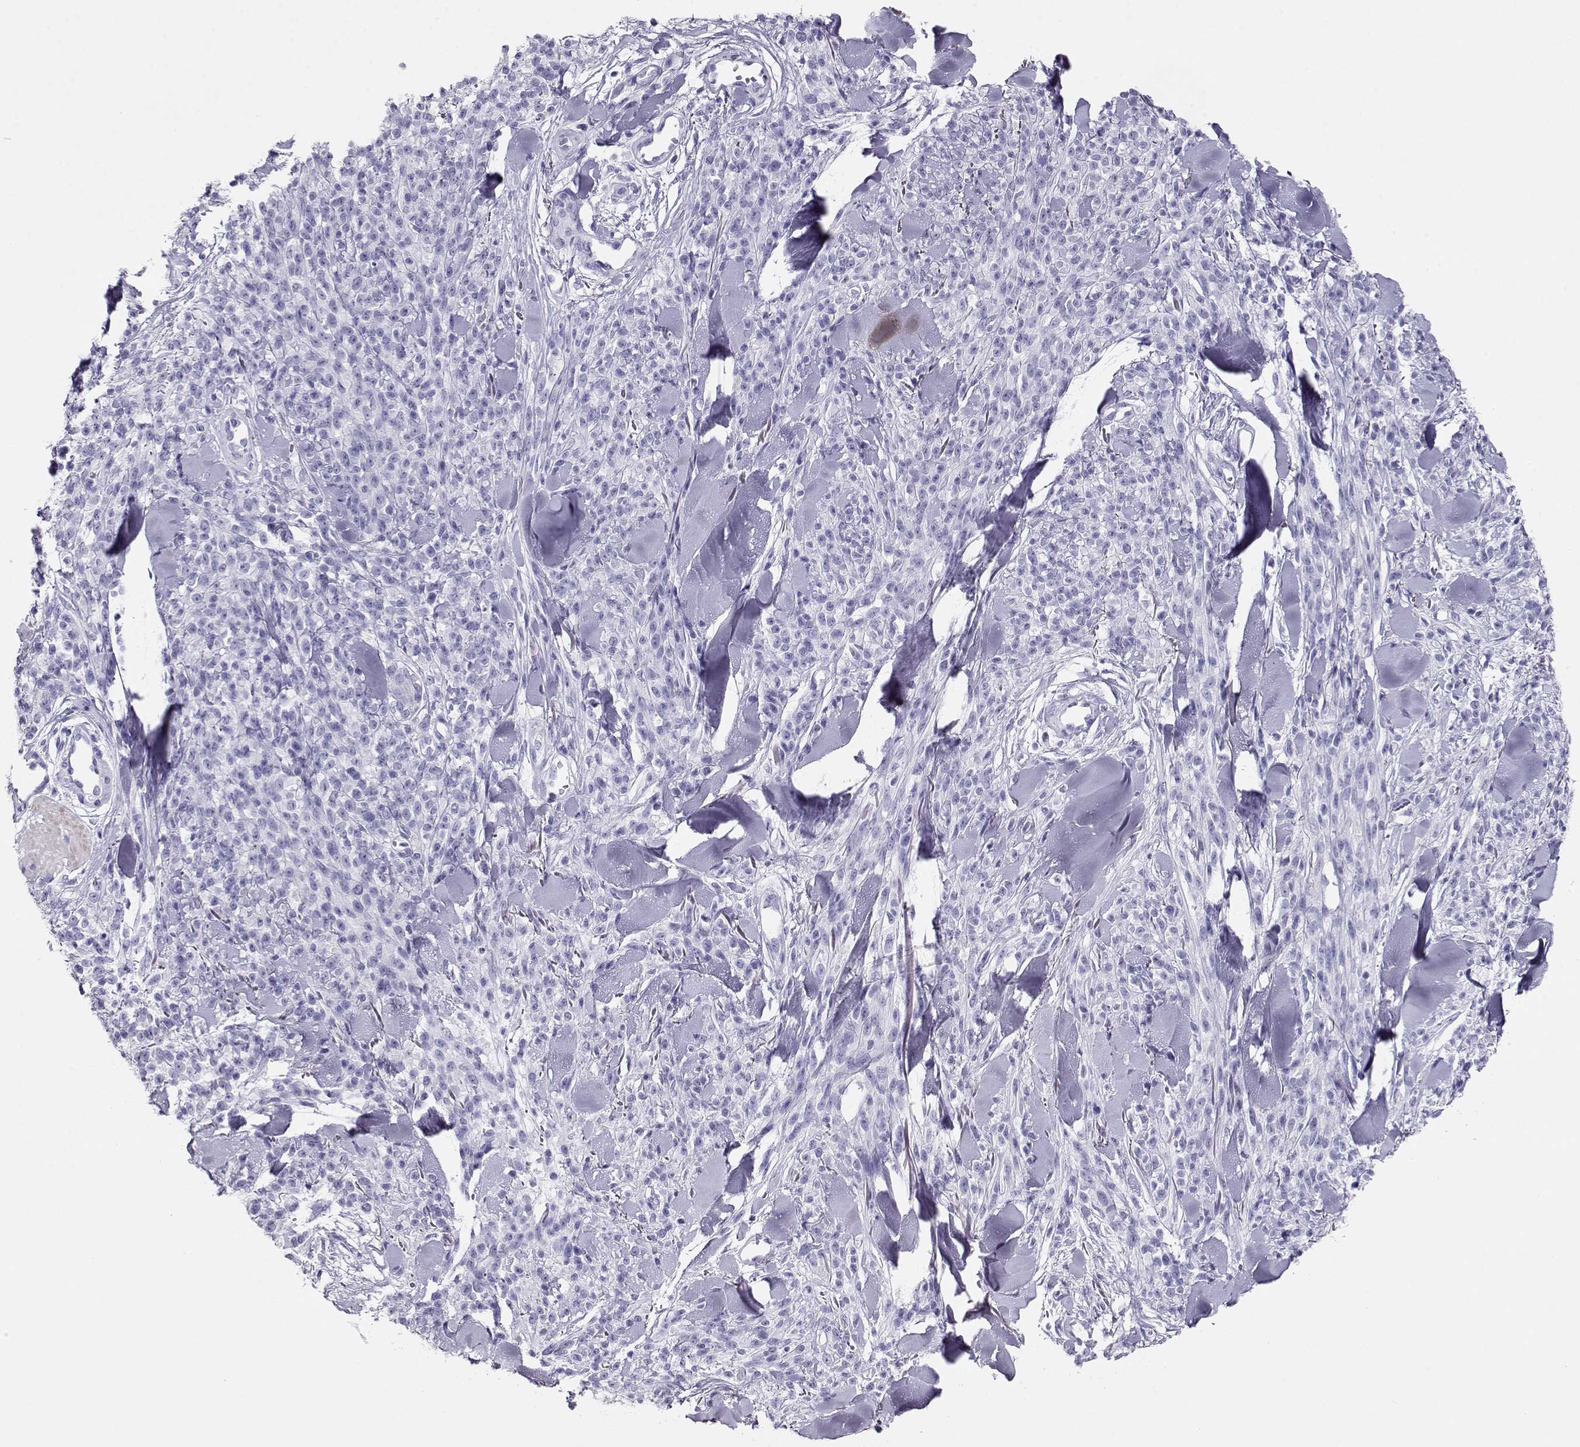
{"staining": {"intensity": "negative", "quantity": "none", "location": "none"}, "tissue": "melanoma", "cell_type": "Tumor cells", "image_type": "cancer", "snomed": [{"axis": "morphology", "description": "Malignant melanoma, NOS"}, {"axis": "topography", "description": "Skin"}, {"axis": "topography", "description": "Skin of trunk"}], "caption": "Tumor cells show no significant protein expression in malignant melanoma. The staining is performed using DAB (3,3'-diaminobenzidine) brown chromogen with nuclei counter-stained in using hematoxylin.", "gene": "CRX", "patient": {"sex": "male", "age": 74}}